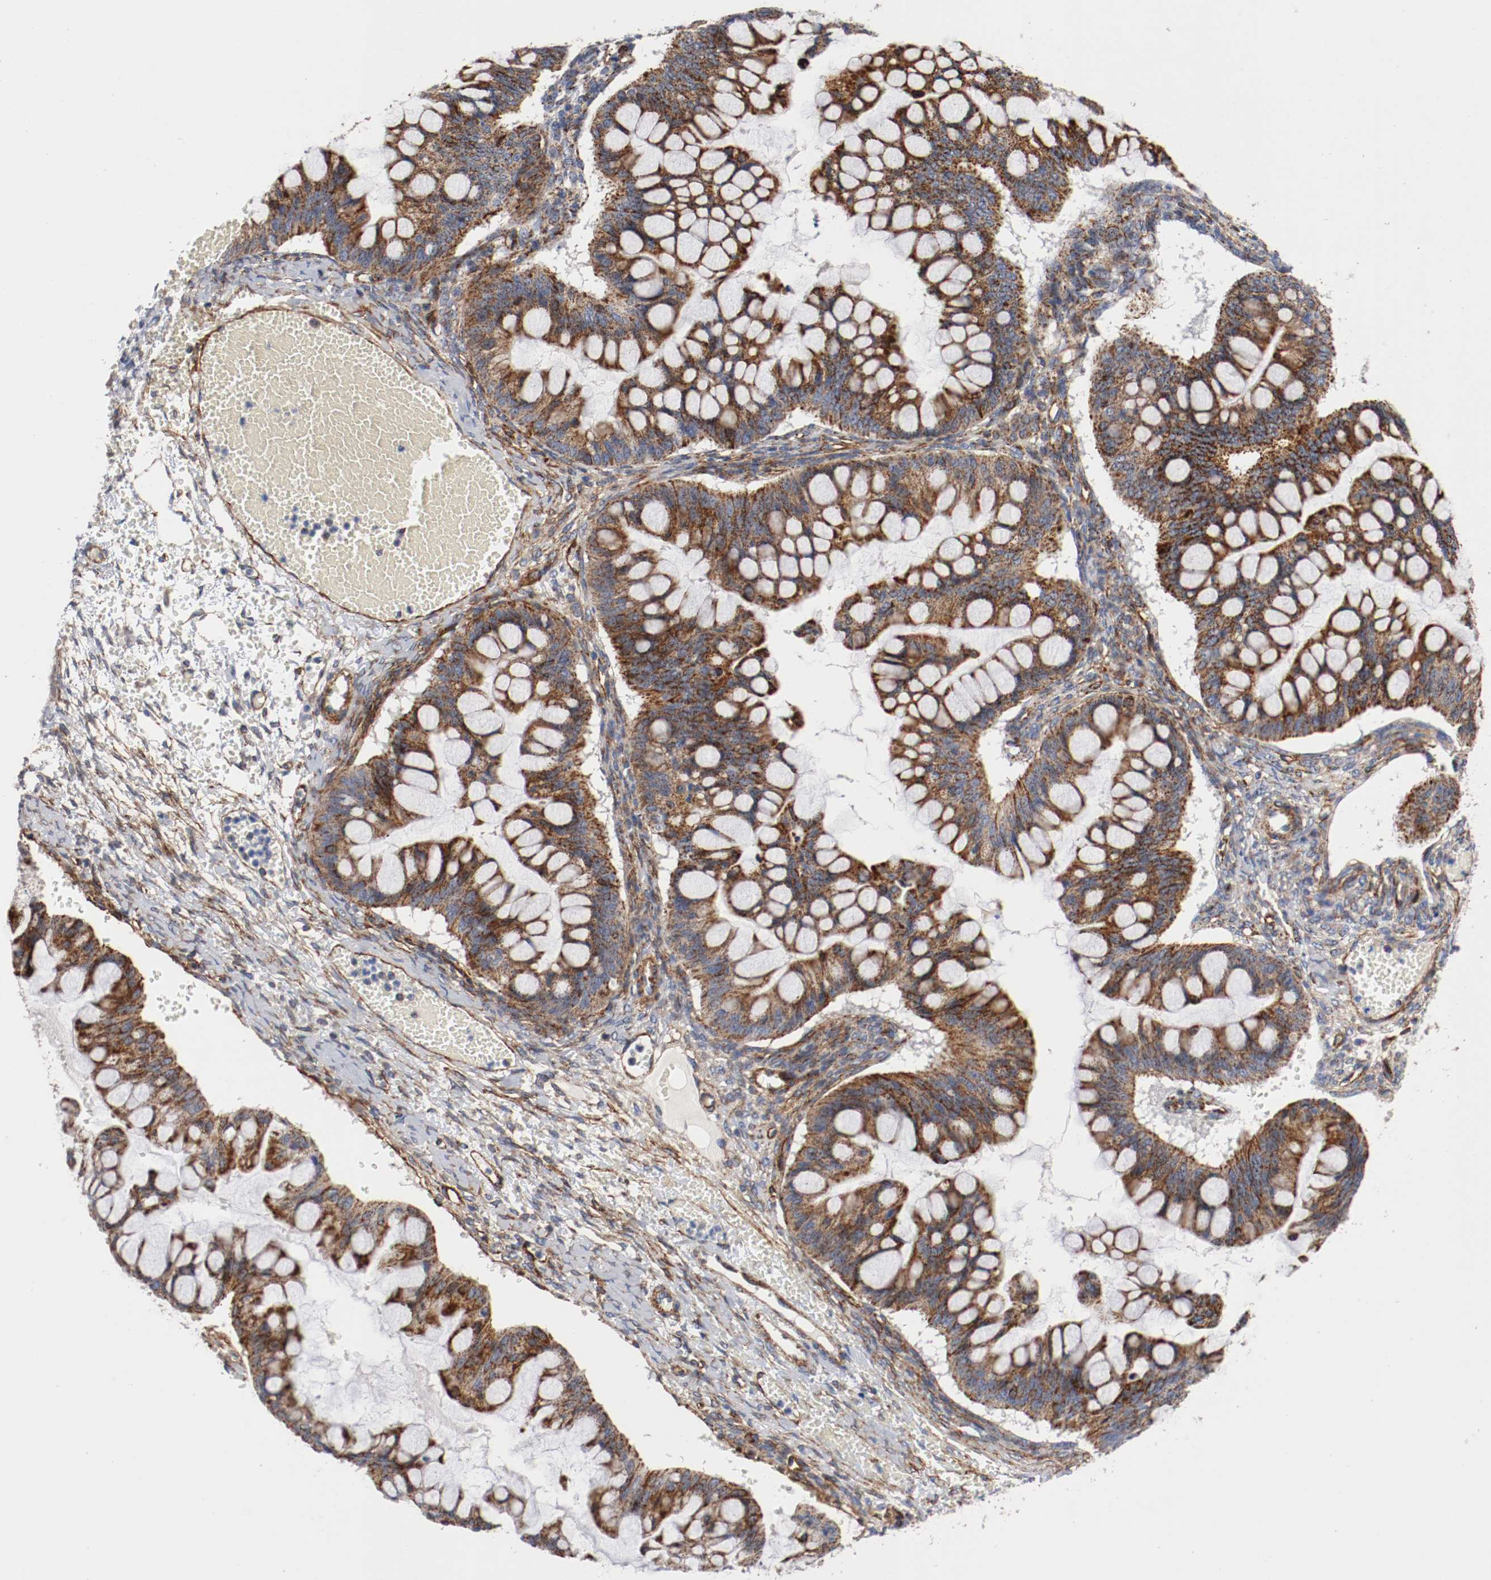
{"staining": {"intensity": "strong", "quantity": ">75%", "location": "cytoplasmic/membranous"}, "tissue": "ovarian cancer", "cell_type": "Tumor cells", "image_type": "cancer", "snomed": [{"axis": "morphology", "description": "Cystadenocarcinoma, mucinous, NOS"}, {"axis": "topography", "description": "Ovary"}], "caption": "Immunohistochemistry (DAB (3,3'-diaminobenzidine)) staining of human ovarian cancer (mucinous cystadenocarcinoma) displays strong cytoplasmic/membranous protein staining in approximately >75% of tumor cells.", "gene": "TUBD1", "patient": {"sex": "female", "age": 73}}